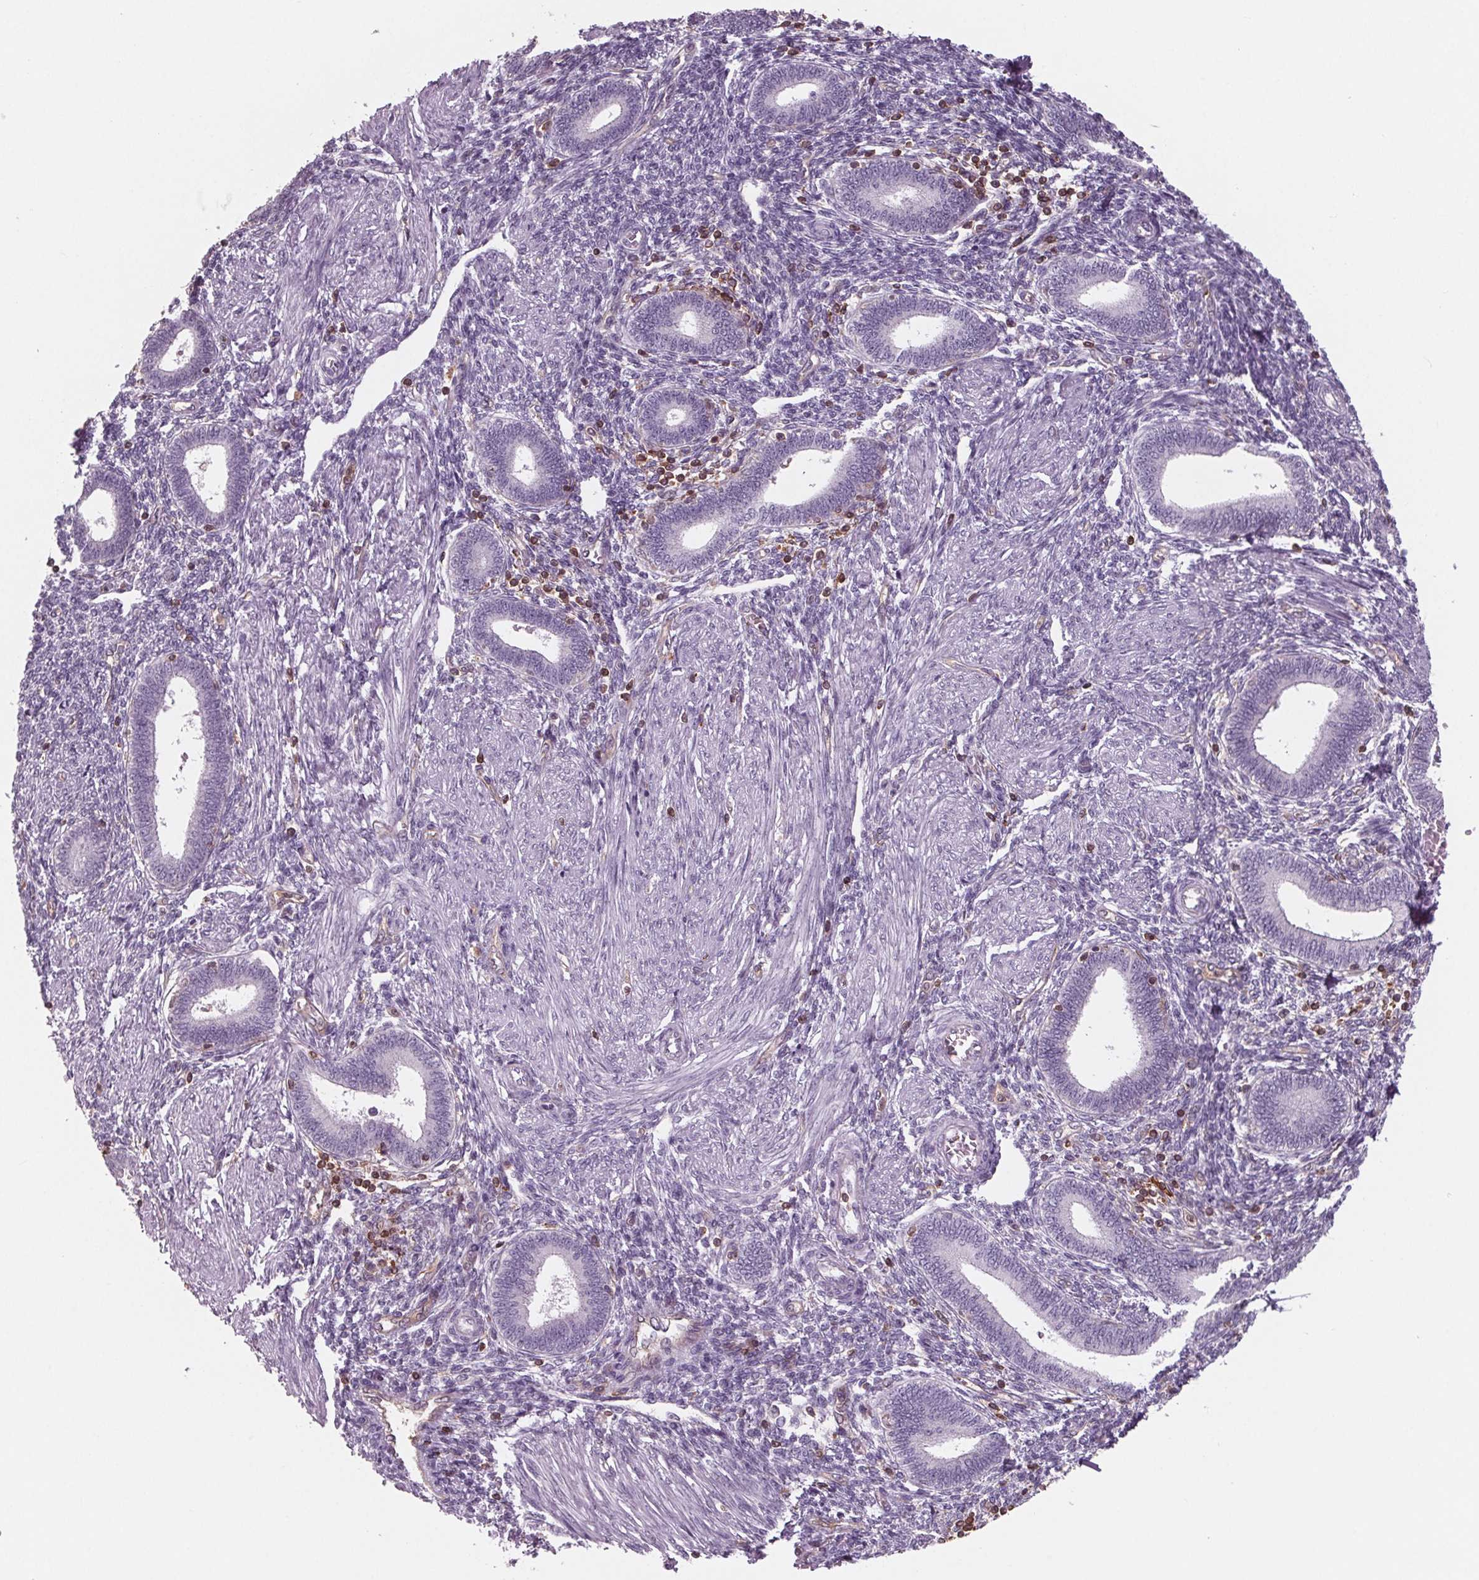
{"staining": {"intensity": "negative", "quantity": "none", "location": "none"}, "tissue": "endometrium", "cell_type": "Cells in endometrial stroma", "image_type": "normal", "snomed": [{"axis": "morphology", "description": "Normal tissue, NOS"}, {"axis": "topography", "description": "Endometrium"}], "caption": "A high-resolution image shows IHC staining of unremarkable endometrium, which reveals no significant expression in cells in endometrial stroma. Nuclei are stained in blue.", "gene": "ARHGAP25", "patient": {"sex": "female", "age": 42}}